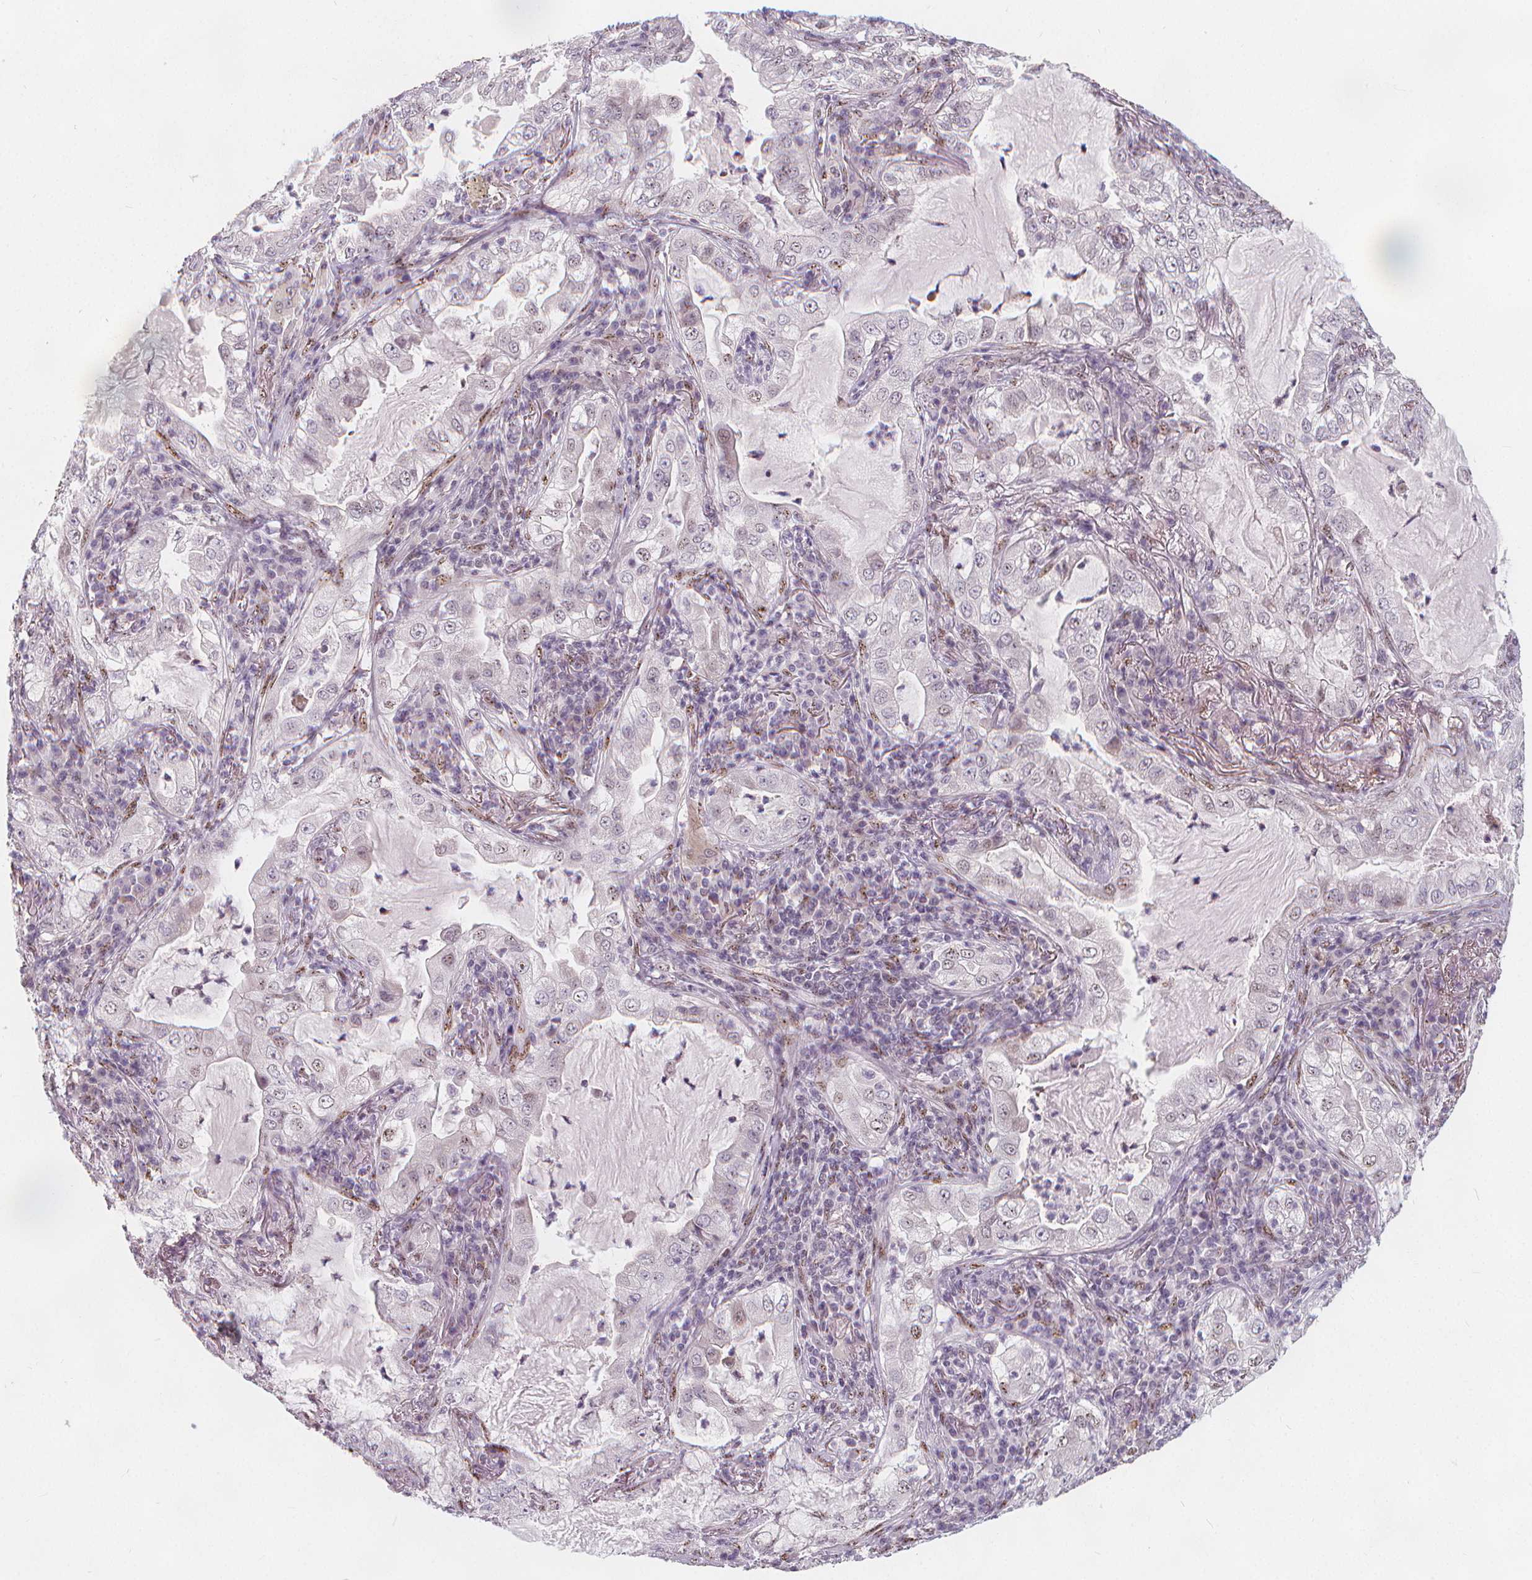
{"staining": {"intensity": "negative", "quantity": "none", "location": "none"}, "tissue": "lung cancer", "cell_type": "Tumor cells", "image_type": "cancer", "snomed": [{"axis": "morphology", "description": "Adenocarcinoma, NOS"}, {"axis": "topography", "description": "Lung"}], "caption": "Histopathology image shows no protein positivity in tumor cells of lung cancer (adenocarcinoma) tissue. The staining was performed using DAB (3,3'-diaminobenzidine) to visualize the protein expression in brown, while the nuclei were stained in blue with hematoxylin (Magnification: 20x).", "gene": "DRC3", "patient": {"sex": "female", "age": 73}}